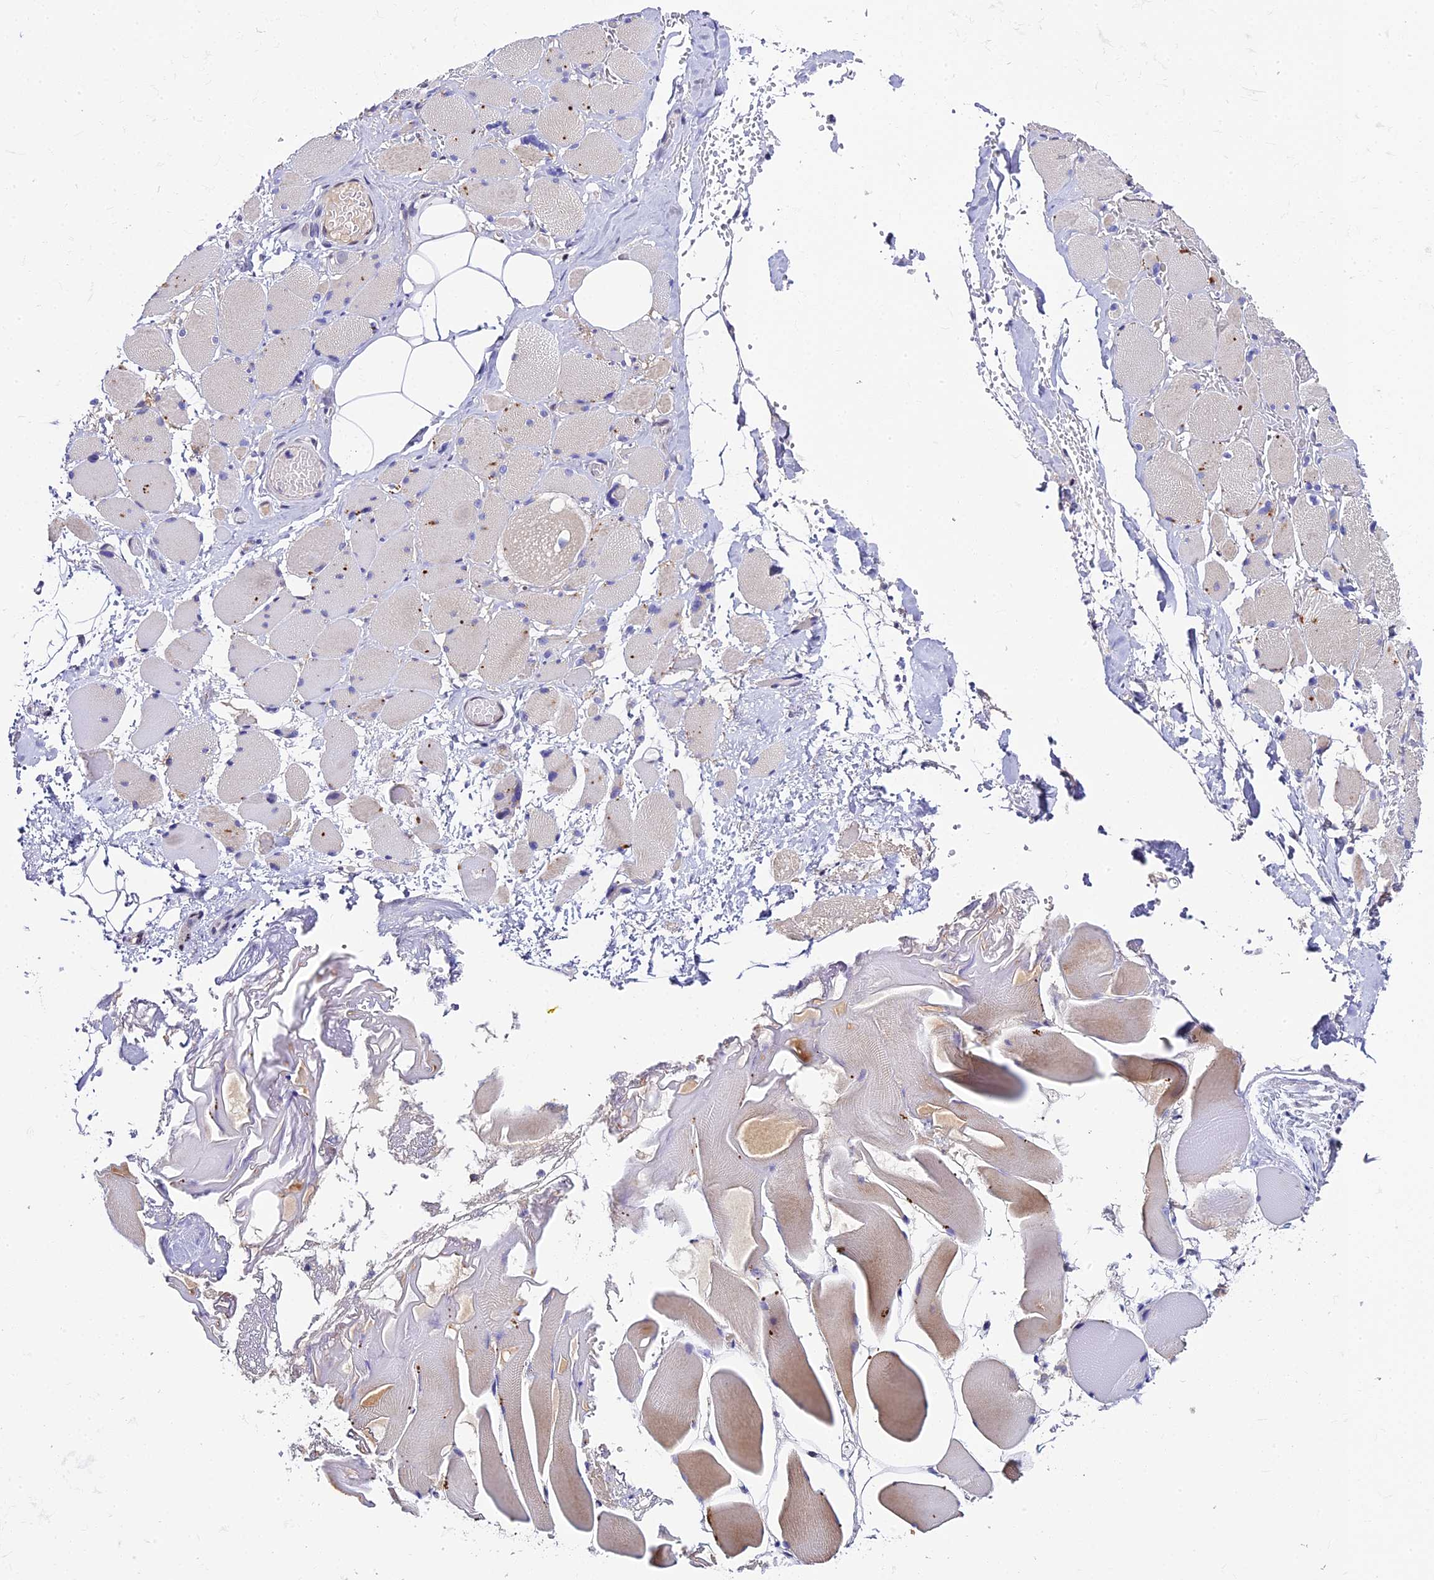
{"staining": {"intensity": "weak", "quantity": "<25%", "location": "cytoplasmic/membranous"}, "tissue": "skeletal muscle", "cell_type": "Myocytes", "image_type": "normal", "snomed": [{"axis": "morphology", "description": "Normal tissue, NOS"}, {"axis": "morphology", "description": "Basal cell carcinoma"}, {"axis": "topography", "description": "Skeletal muscle"}], "caption": "Immunohistochemical staining of normal human skeletal muscle displays no significant expression in myocytes.", "gene": "ENKD1", "patient": {"sex": "female", "age": 64}}